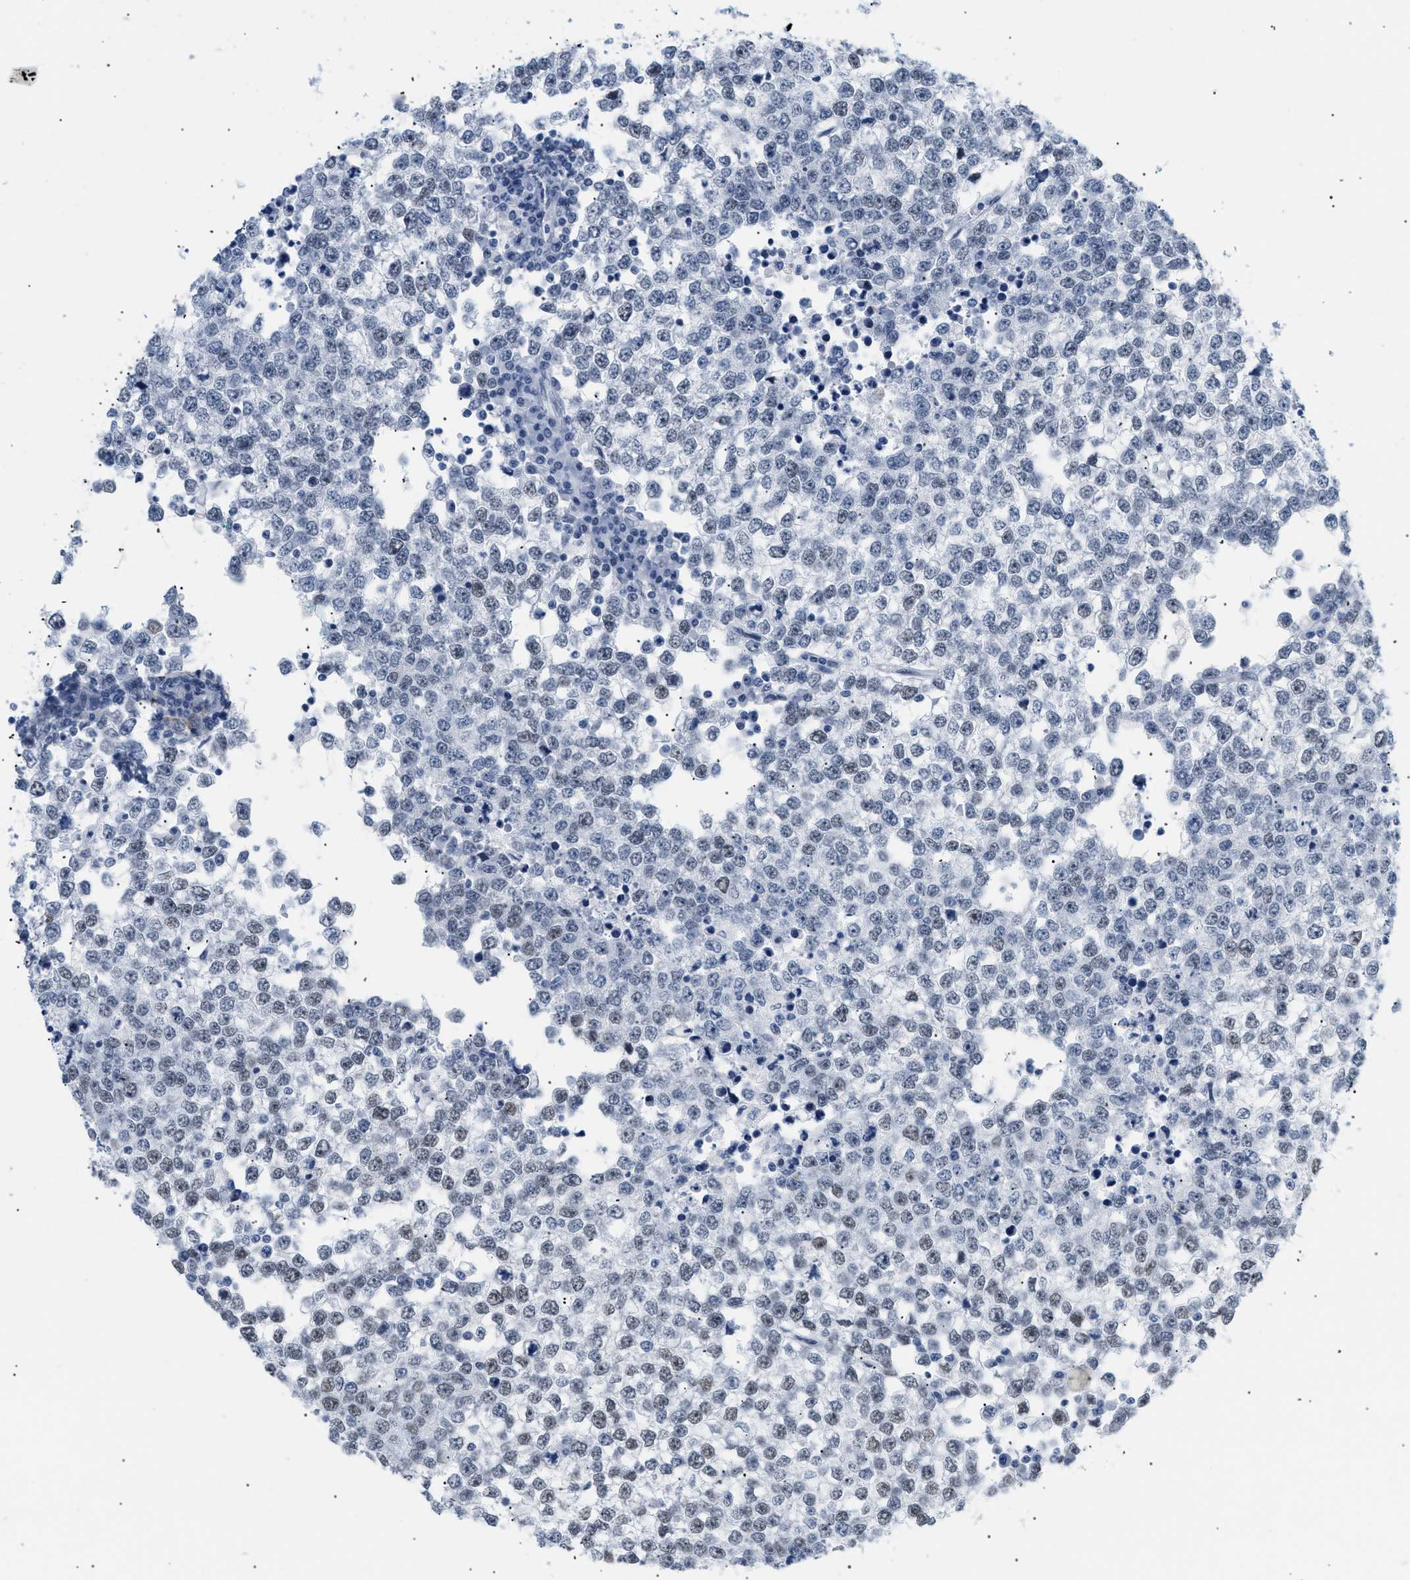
{"staining": {"intensity": "weak", "quantity": "<25%", "location": "nuclear"}, "tissue": "testis cancer", "cell_type": "Tumor cells", "image_type": "cancer", "snomed": [{"axis": "morphology", "description": "Seminoma, NOS"}, {"axis": "topography", "description": "Testis"}], "caption": "The histopathology image displays no significant expression in tumor cells of testis cancer. (Immunohistochemistry, brightfield microscopy, high magnification).", "gene": "ELN", "patient": {"sex": "male", "age": 65}}